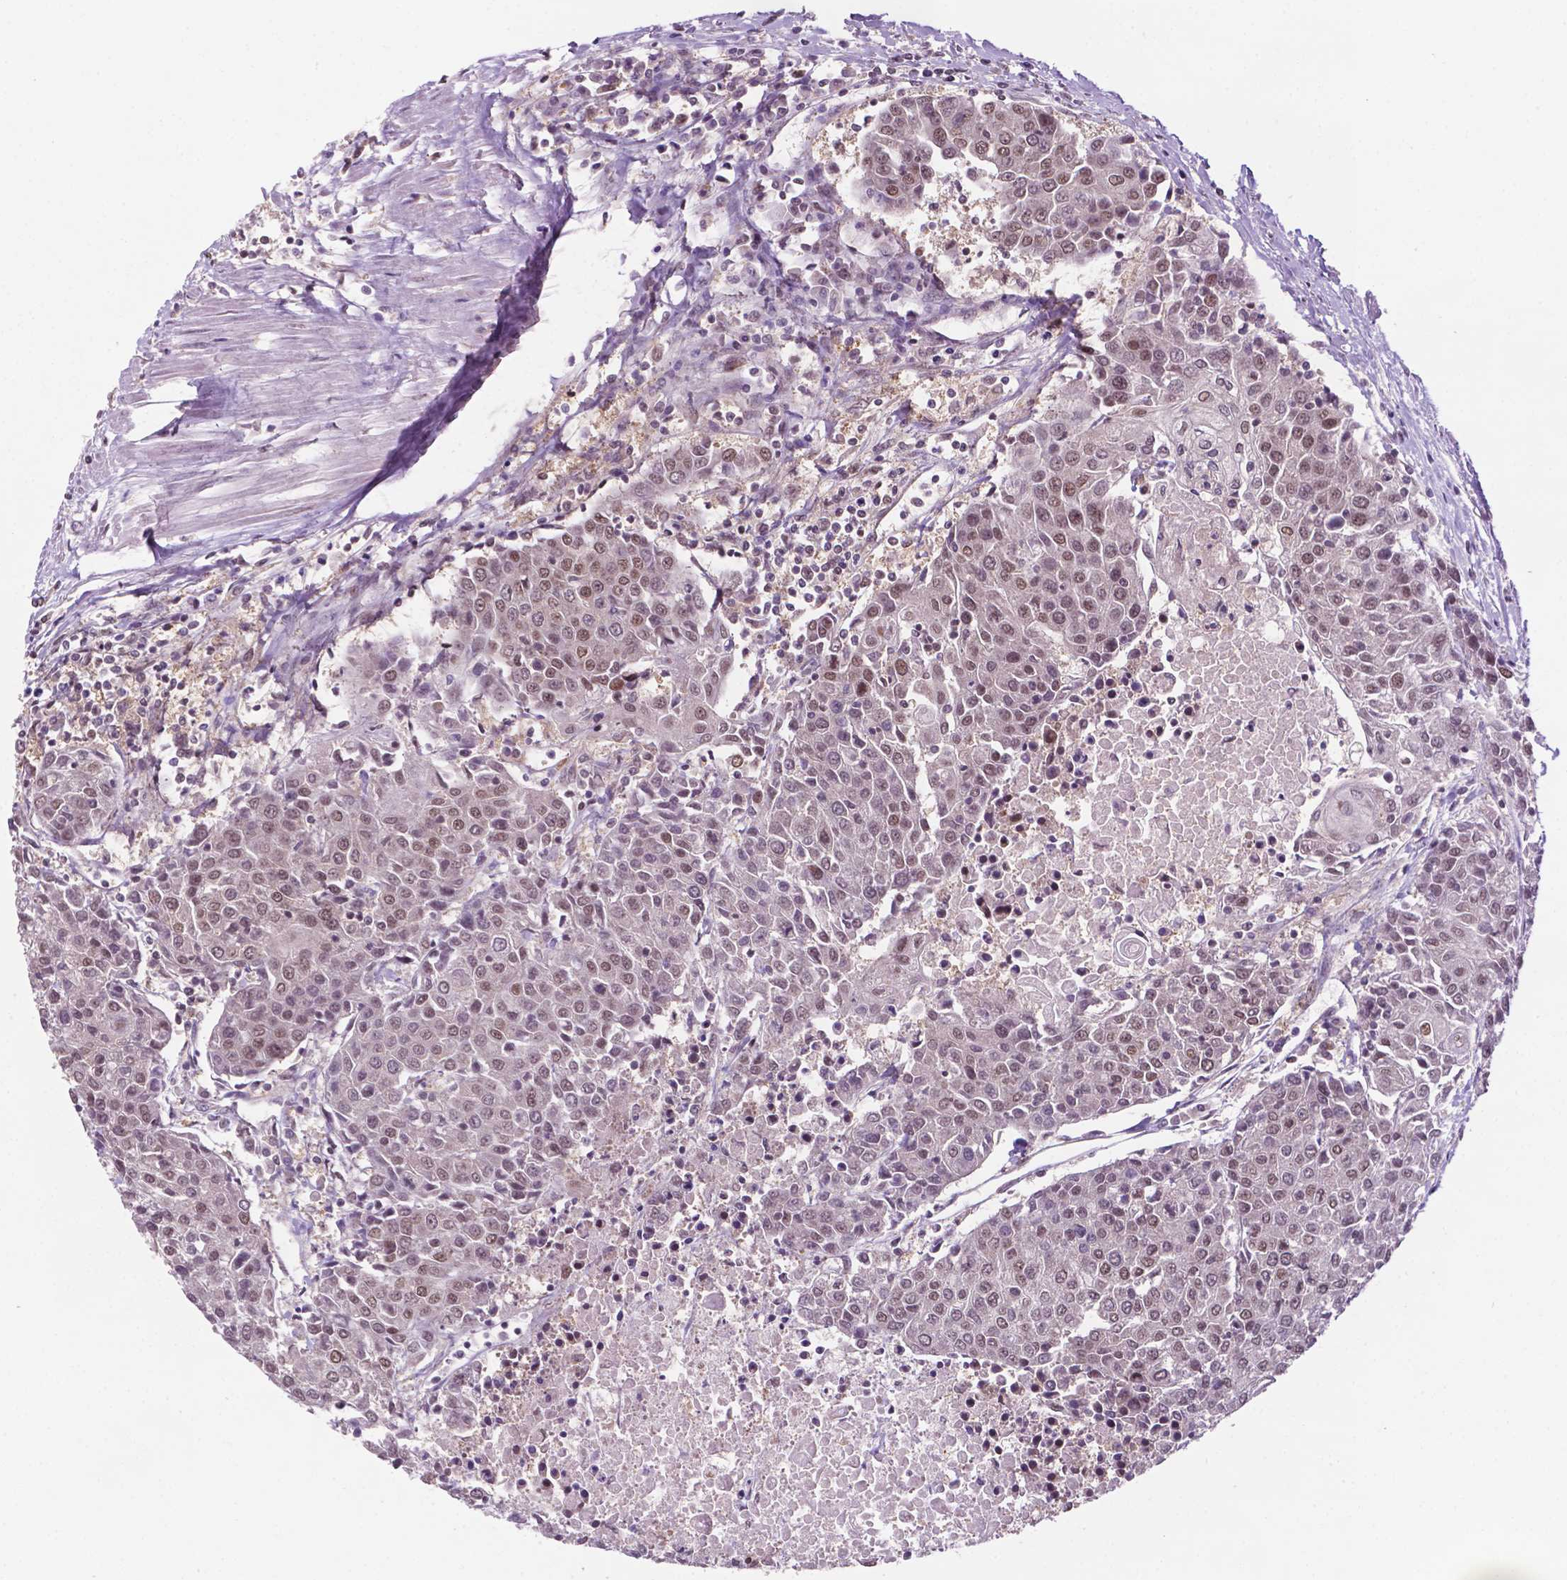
{"staining": {"intensity": "moderate", "quantity": "25%-75%", "location": "nuclear"}, "tissue": "urothelial cancer", "cell_type": "Tumor cells", "image_type": "cancer", "snomed": [{"axis": "morphology", "description": "Urothelial carcinoma, High grade"}, {"axis": "topography", "description": "Urinary bladder"}], "caption": "Urothelial cancer tissue exhibits moderate nuclear staining in approximately 25%-75% of tumor cells (DAB (3,3'-diaminobenzidine) IHC, brown staining for protein, blue staining for nuclei).", "gene": "PER2", "patient": {"sex": "female", "age": 85}}